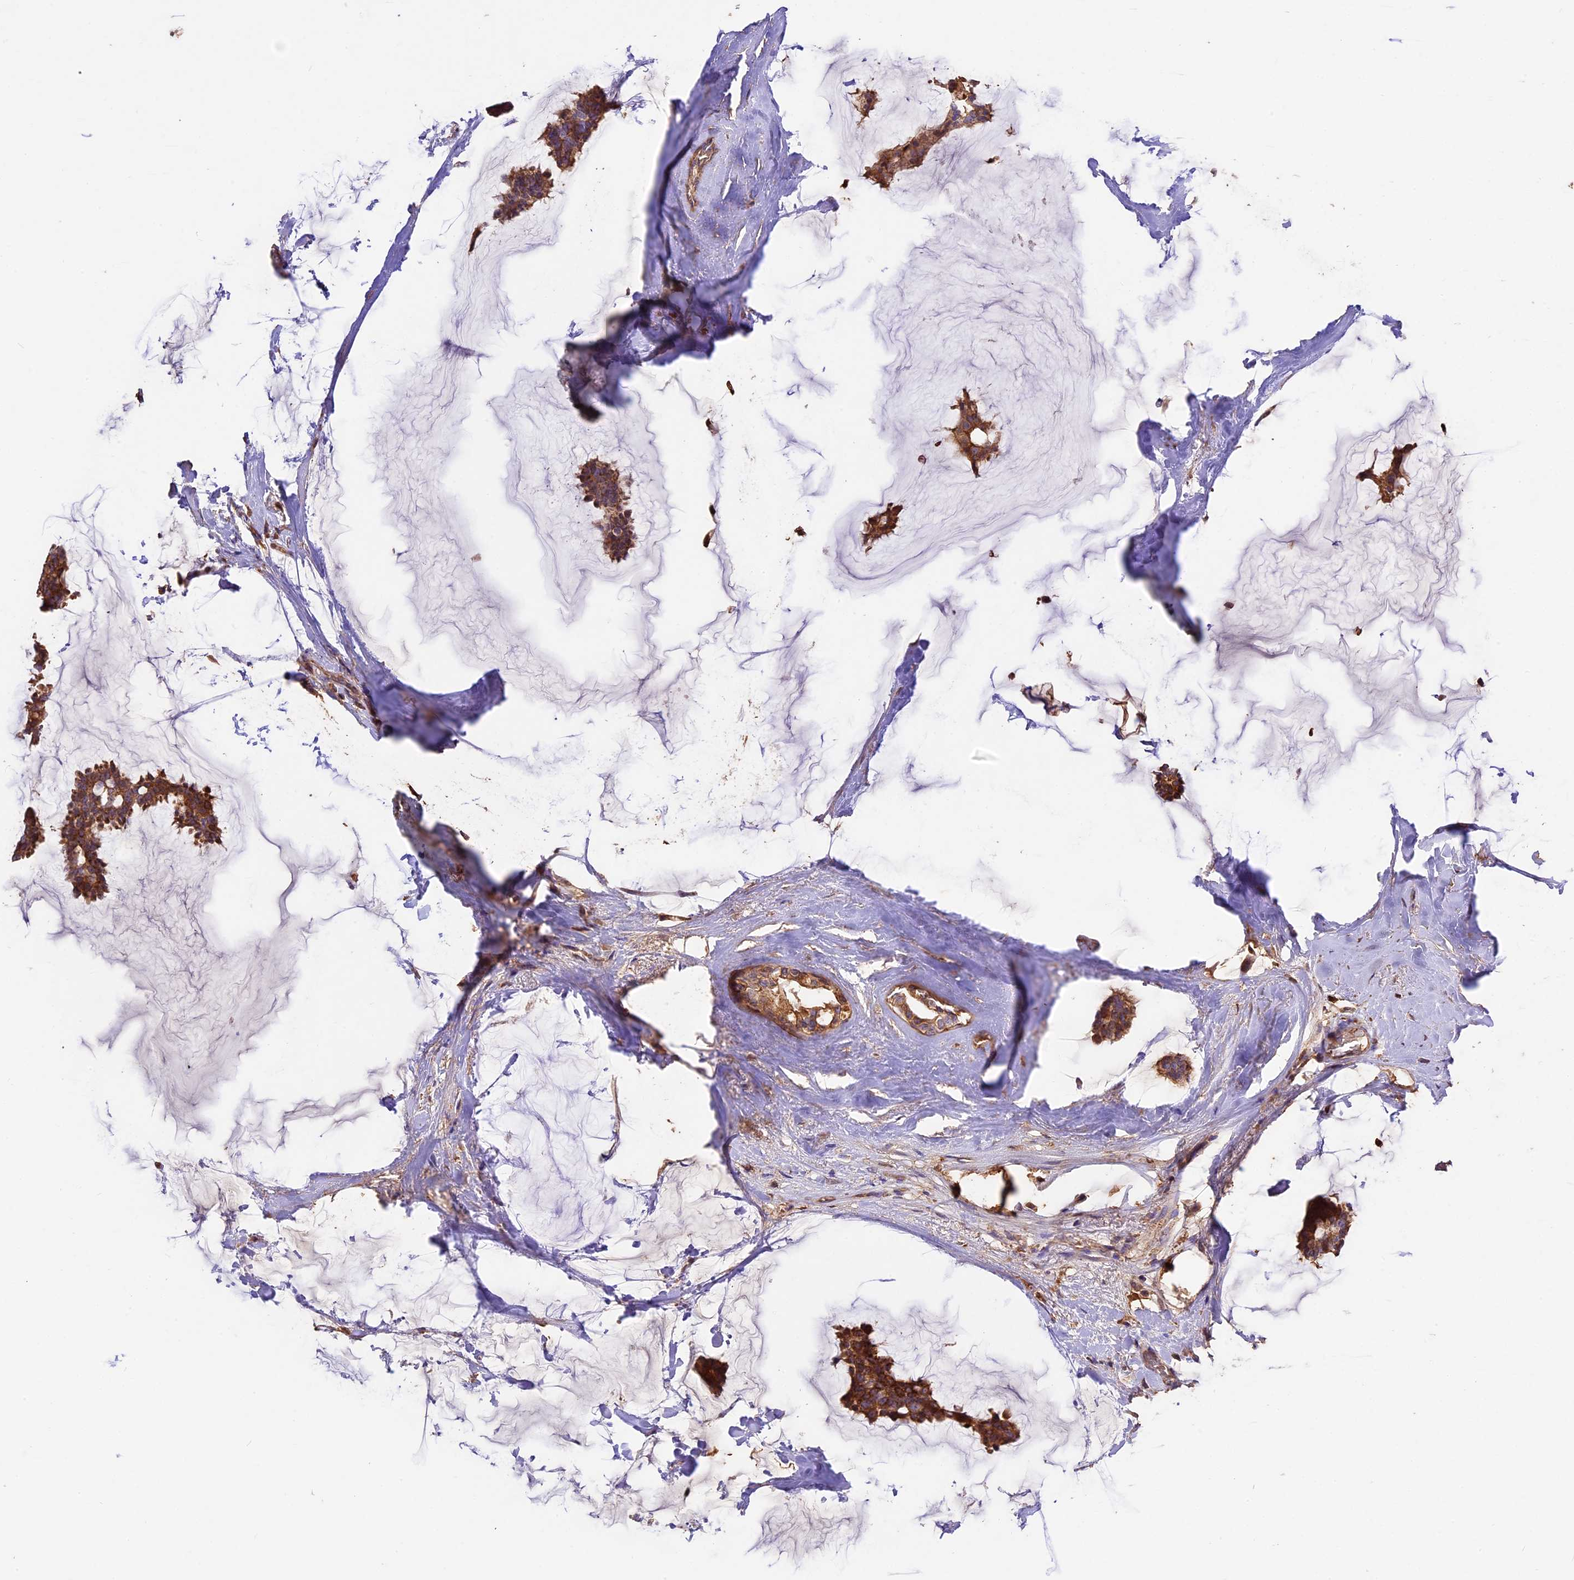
{"staining": {"intensity": "moderate", "quantity": ">75%", "location": "cytoplasmic/membranous"}, "tissue": "breast cancer", "cell_type": "Tumor cells", "image_type": "cancer", "snomed": [{"axis": "morphology", "description": "Duct carcinoma"}, {"axis": "topography", "description": "Breast"}], "caption": "Immunohistochemistry (IHC) histopathology image of breast cancer (invasive ductal carcinoma) stained for a protein (brown), which displays medium levels of moderate cytoplasmic/membranous positivity in approximately >75% of tumor cells.", "gene": "CRLF1", "patient": {"sex": "female", "age": 93}}